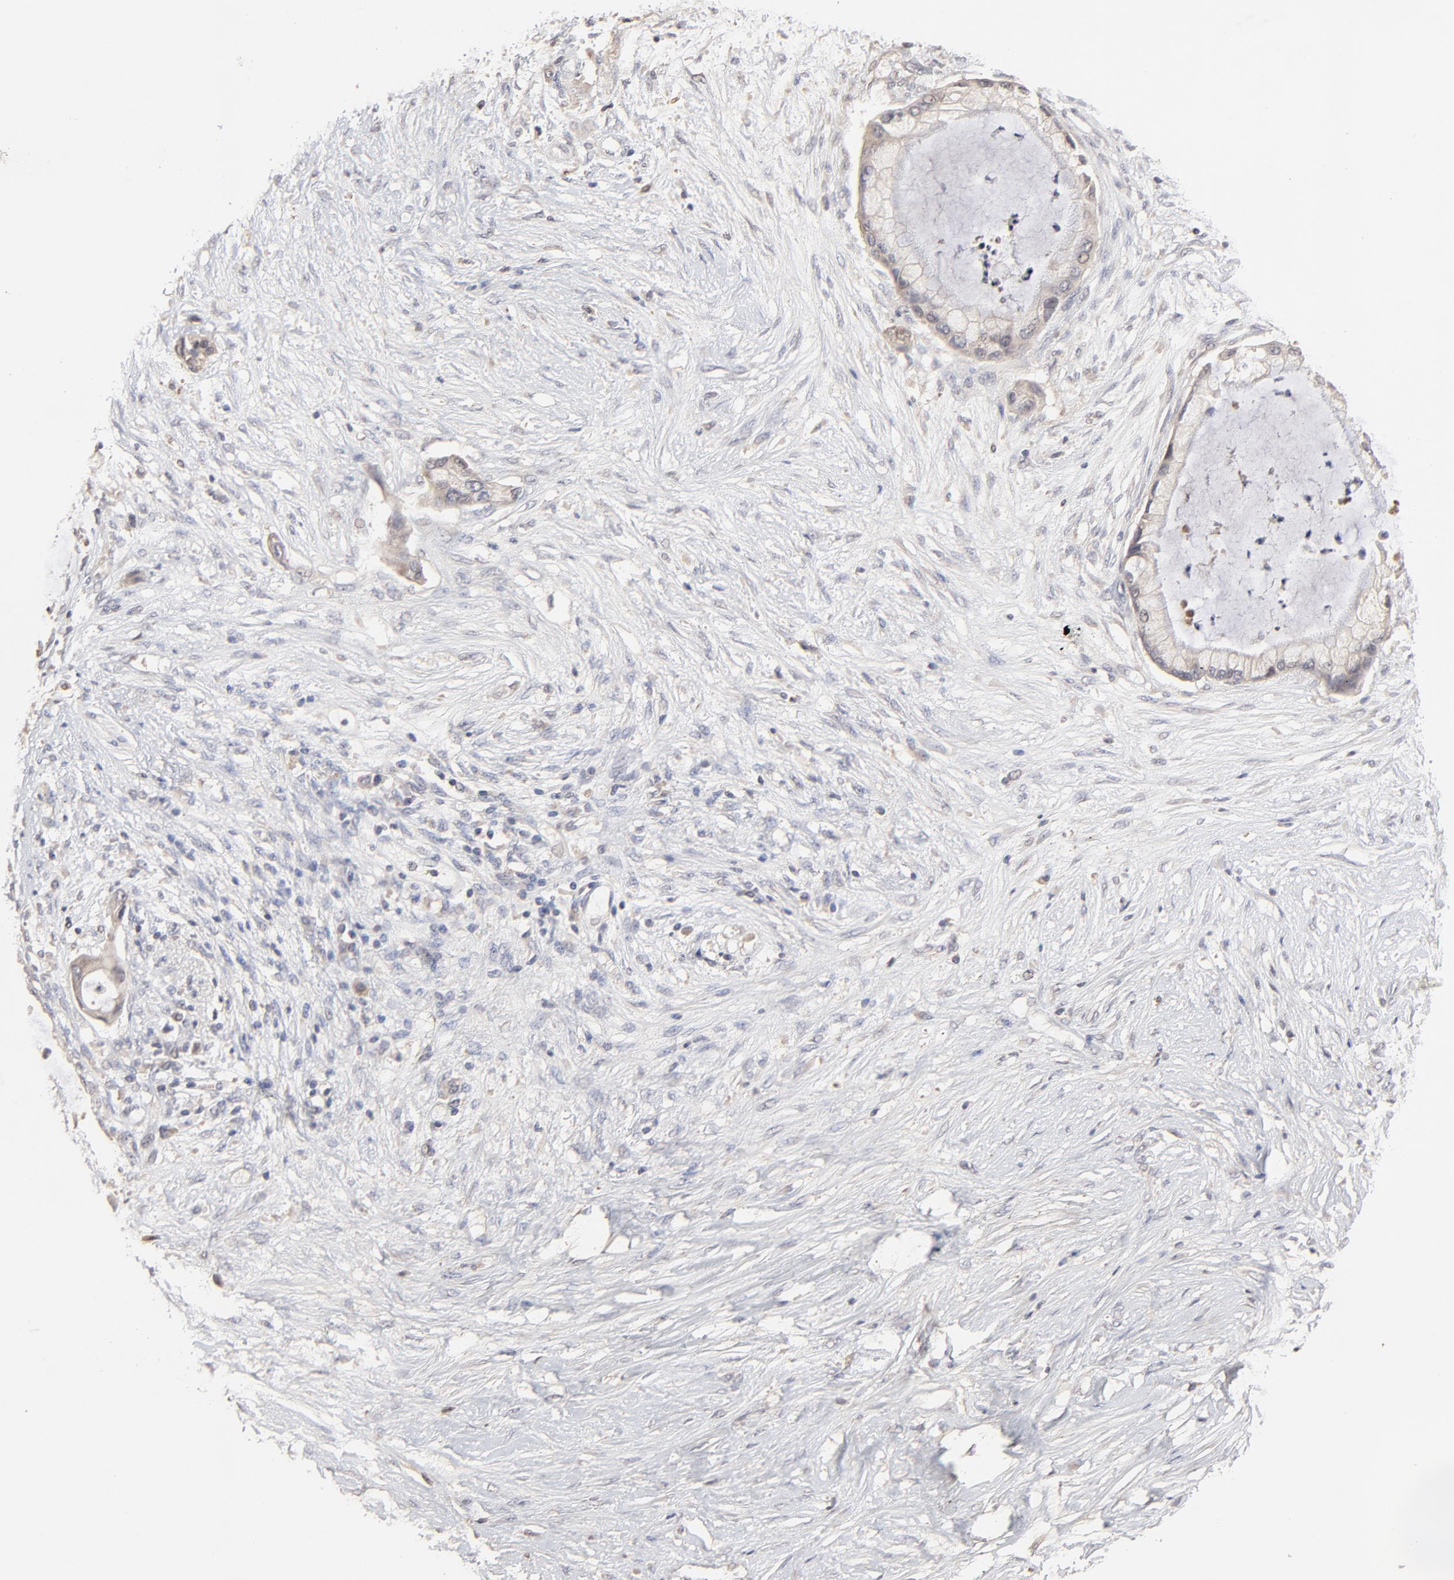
{"staining": {"intensity": "weak", "quantity": ">75%", "location": "cytoplasmic/membranous"}, "tissue": "pancreatic cancer", "cell_type": "Tumor cells", "image_type": "cancer", "snomed": [{"axis": "morphology", "description": "Adenocarcinoma, NOS"}, {"axis": "topography", "description": "Pancreas"}], "caption": "Pancreatic cancer (adenocarcinoma) was stained to show a protein in brown. There is low levels of weak cytoplasmic/membranous staining in about >75% of tumor cells.", "gene": "VPREB3", "patient": {"sex": "female", "age": 59}}